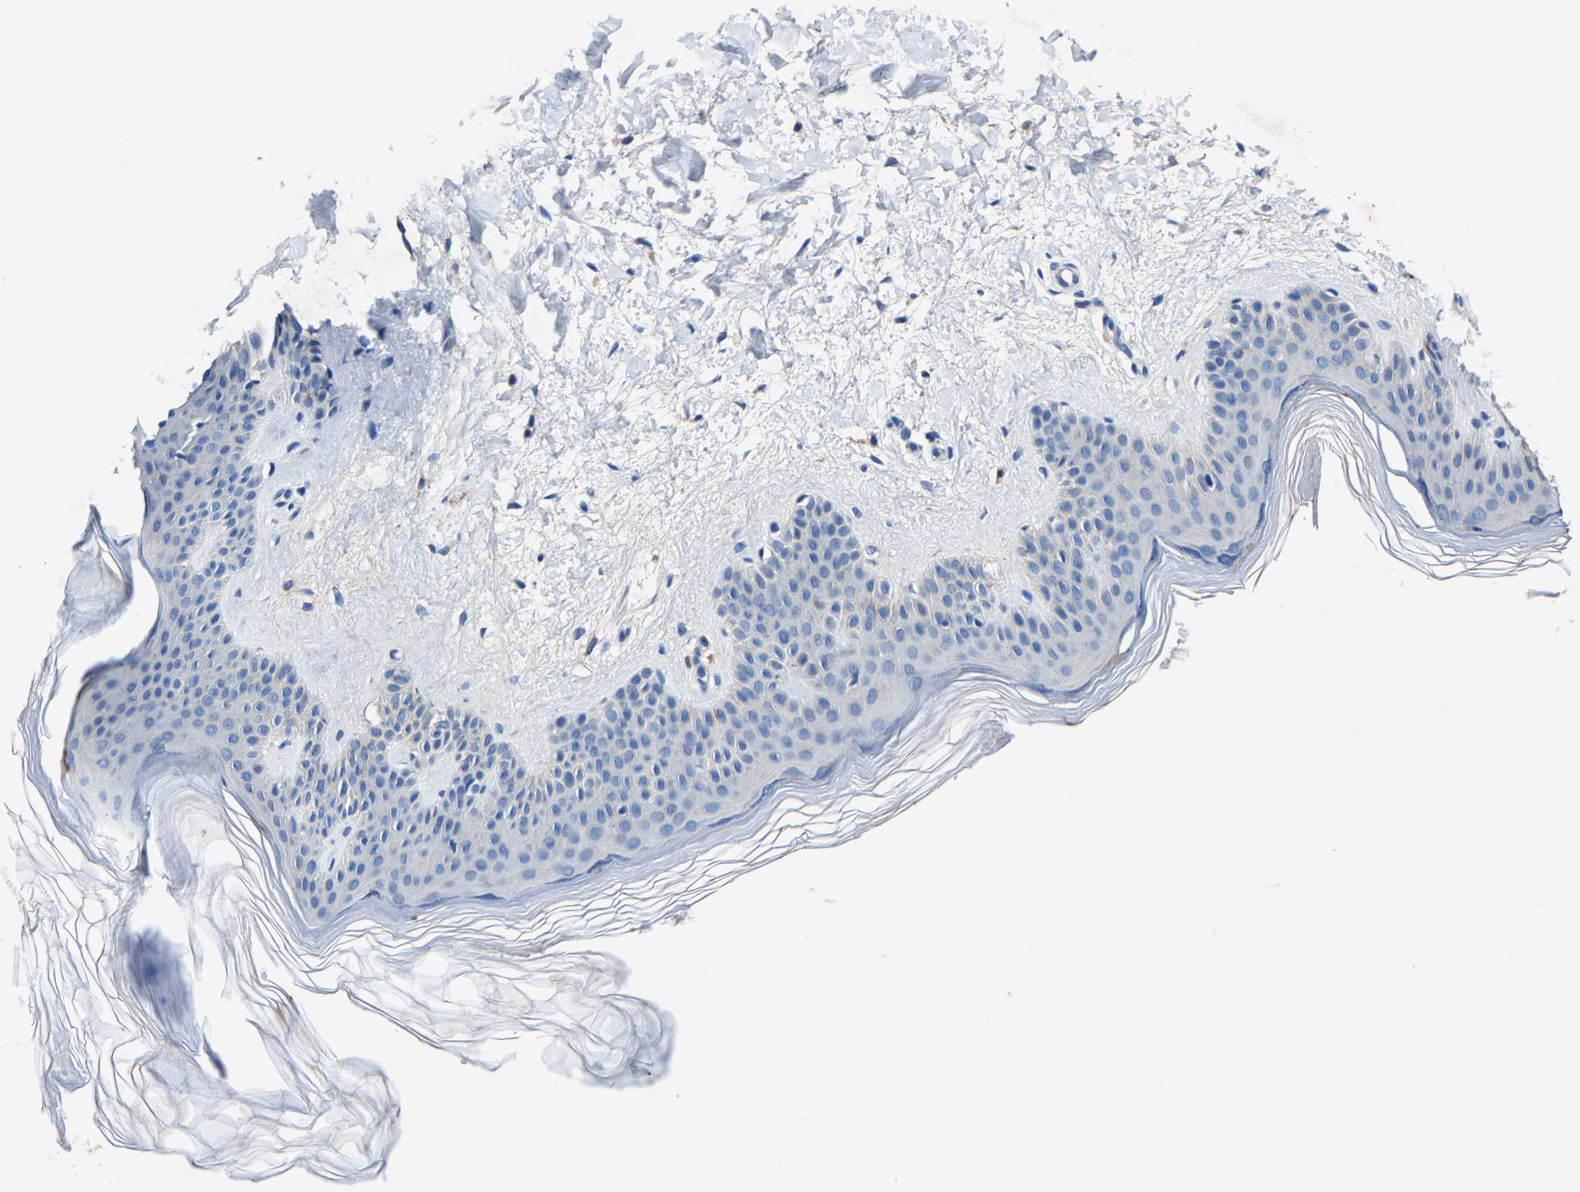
{"staining": {"intensity": "negative", "quantity": "none", "location": "none"}, "tissue": "skin", "cell_type": "Fibroblasts", "image_type": "normal", "snomed": [{"axis": "morphology", "description": "Normal tissue, NOS"}, {"axis": "morphology", "description": "Malignant melanoma, Metastatic site"}, {"axis": "topography", "description": "Skin"}], "caption": "An immunohistochemistry (IHC) micrograph of normal skin is shown. There is no staining in fibroblasts of skin.", "gene": "SLC25A25", "patient": {"sex": "male", "age": 41}}